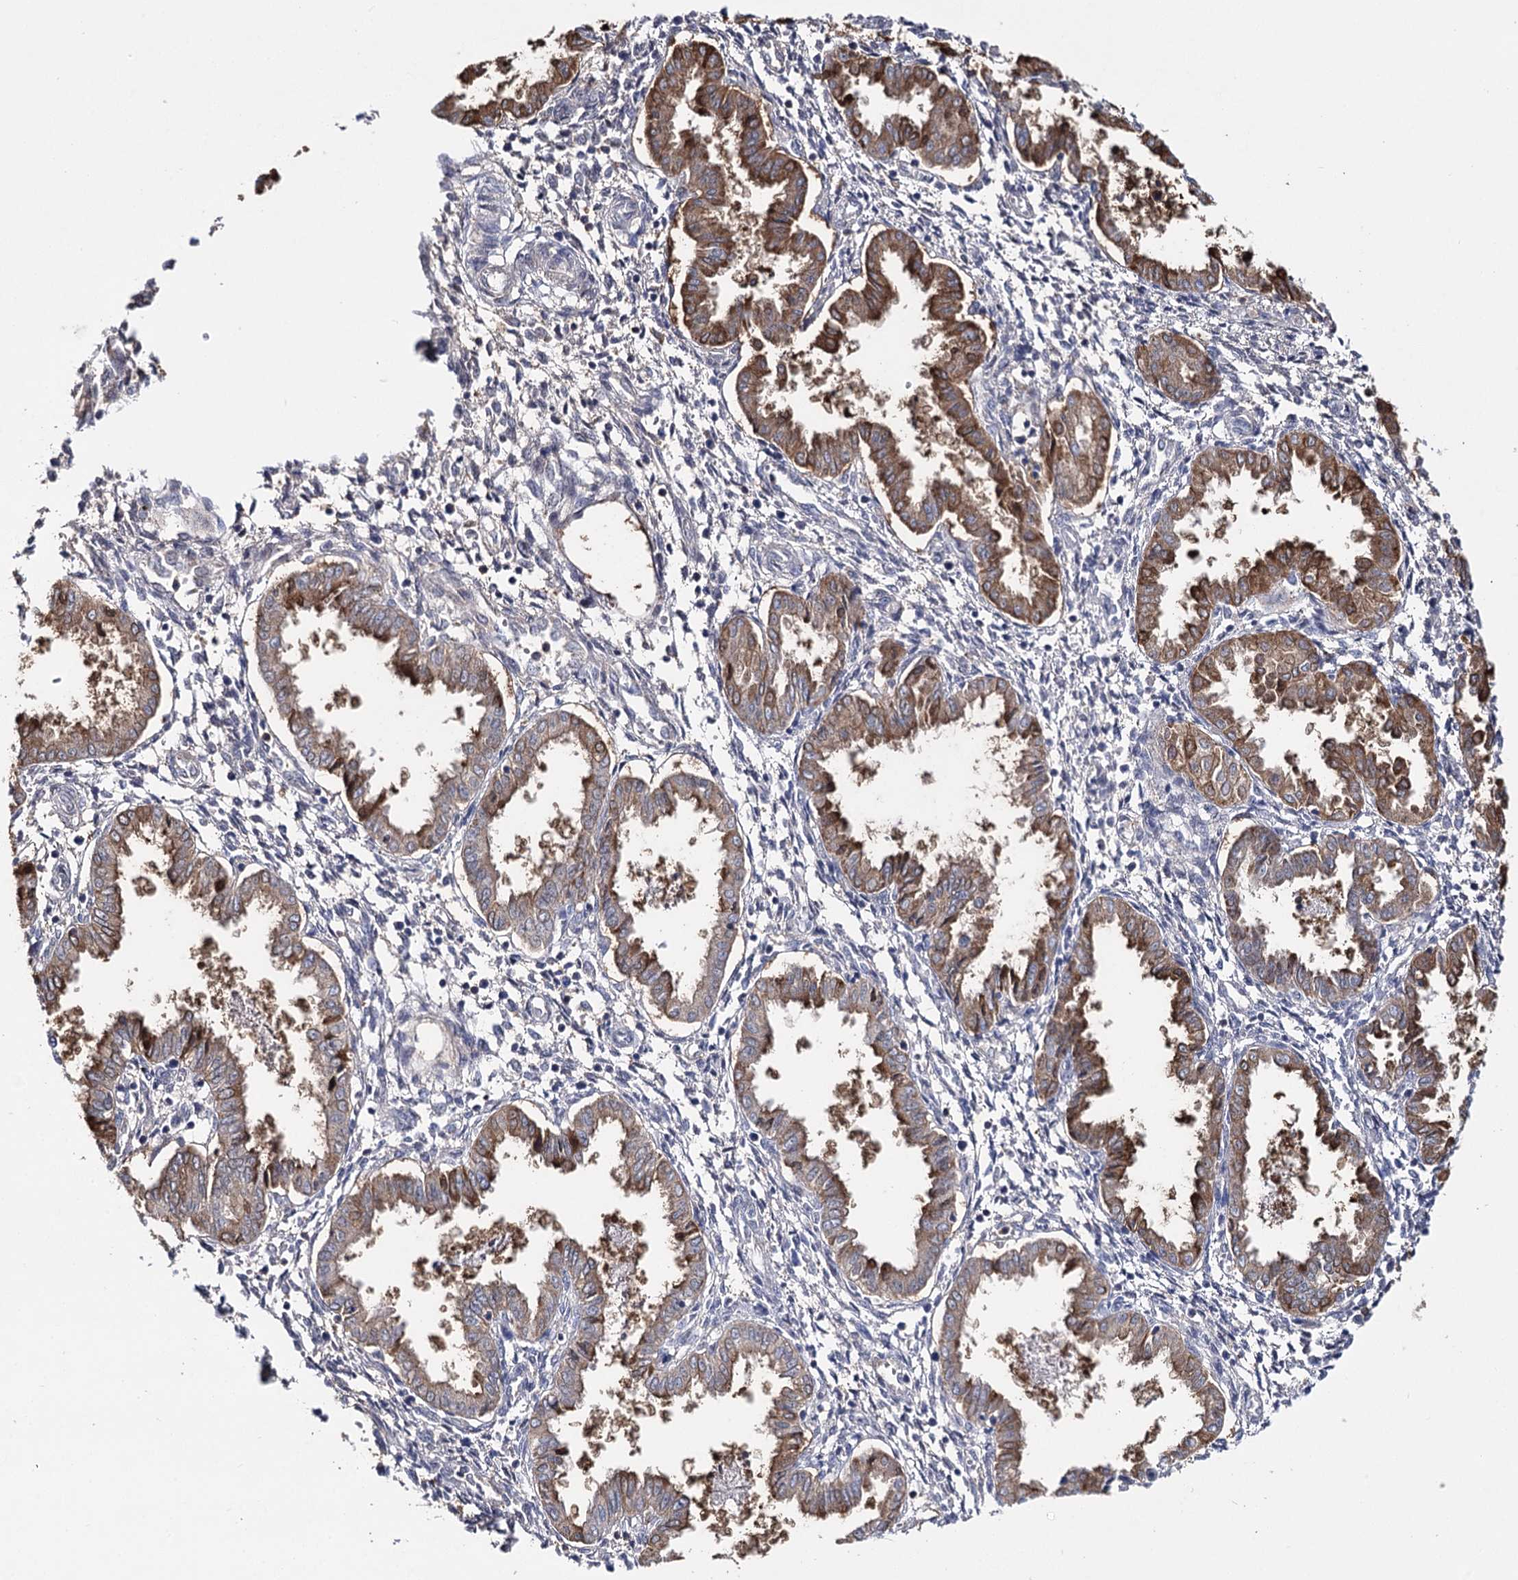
{"staining": {"intensity": "negative", "quantity": "none", "location": "none"}, "tissue": "endometrium", "cell_type": "Cells in endometrial stroma", "image_type": "normal", "snomed": [{"axis": "morphology", "description": "Normal tissue, NOS"}, {"axis": "topography", "description": "Endometrium"}], "caption": "DAB (3,3'-diaminobenzidine) immunohistochemical staining of benign human endometrium shows no significant staining in cells in endometrial stroma. (DAB (3,3'-diaminobenzidine) immunohistochemistry (IHC) visualized using brightfield microscopy, high magnification).", "gene": "UGP2", "patient": {"sex": "female", "age": 33}}